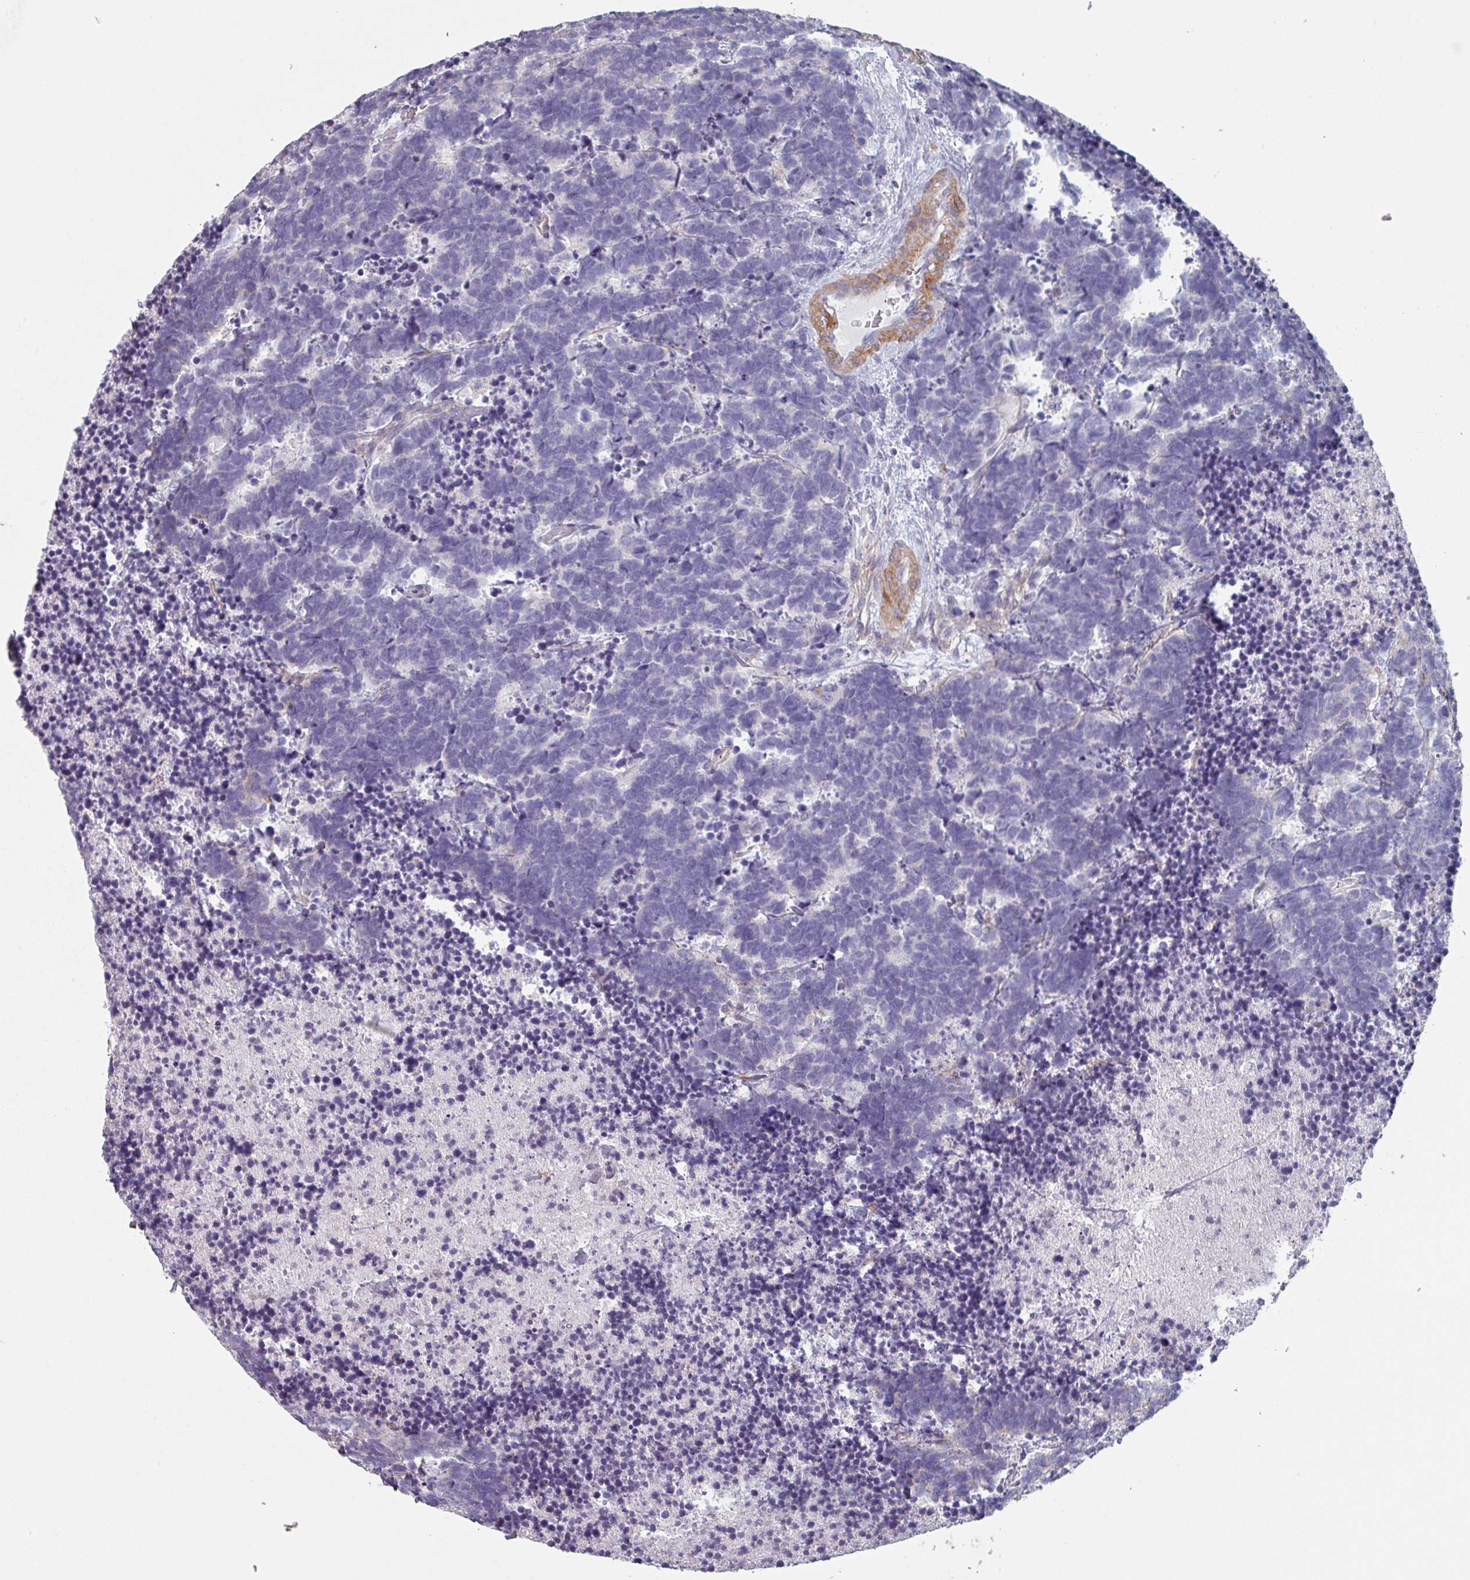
{"staining": {"intensity": "negative", "quantity": "none", "location": "none"}, "tissue": "carcinoid", "cell_type": "Tumor cells", "image_type": "cancer", "snomed": [{"axis": "morphology", "description": "Carcinoma, NOS"}, {"axis": "morphology", "description": "Carcinoid, malignant, NOS"}, {"axis": "topography", "description": "Urinary bladder"}], "caption": "This is an immunohistochemistry micrograph of carcinoid (malignant). There is no expression in tumor cells.", "gene": "GSTA4", "patient": {"sex": "male", "age": 57}}